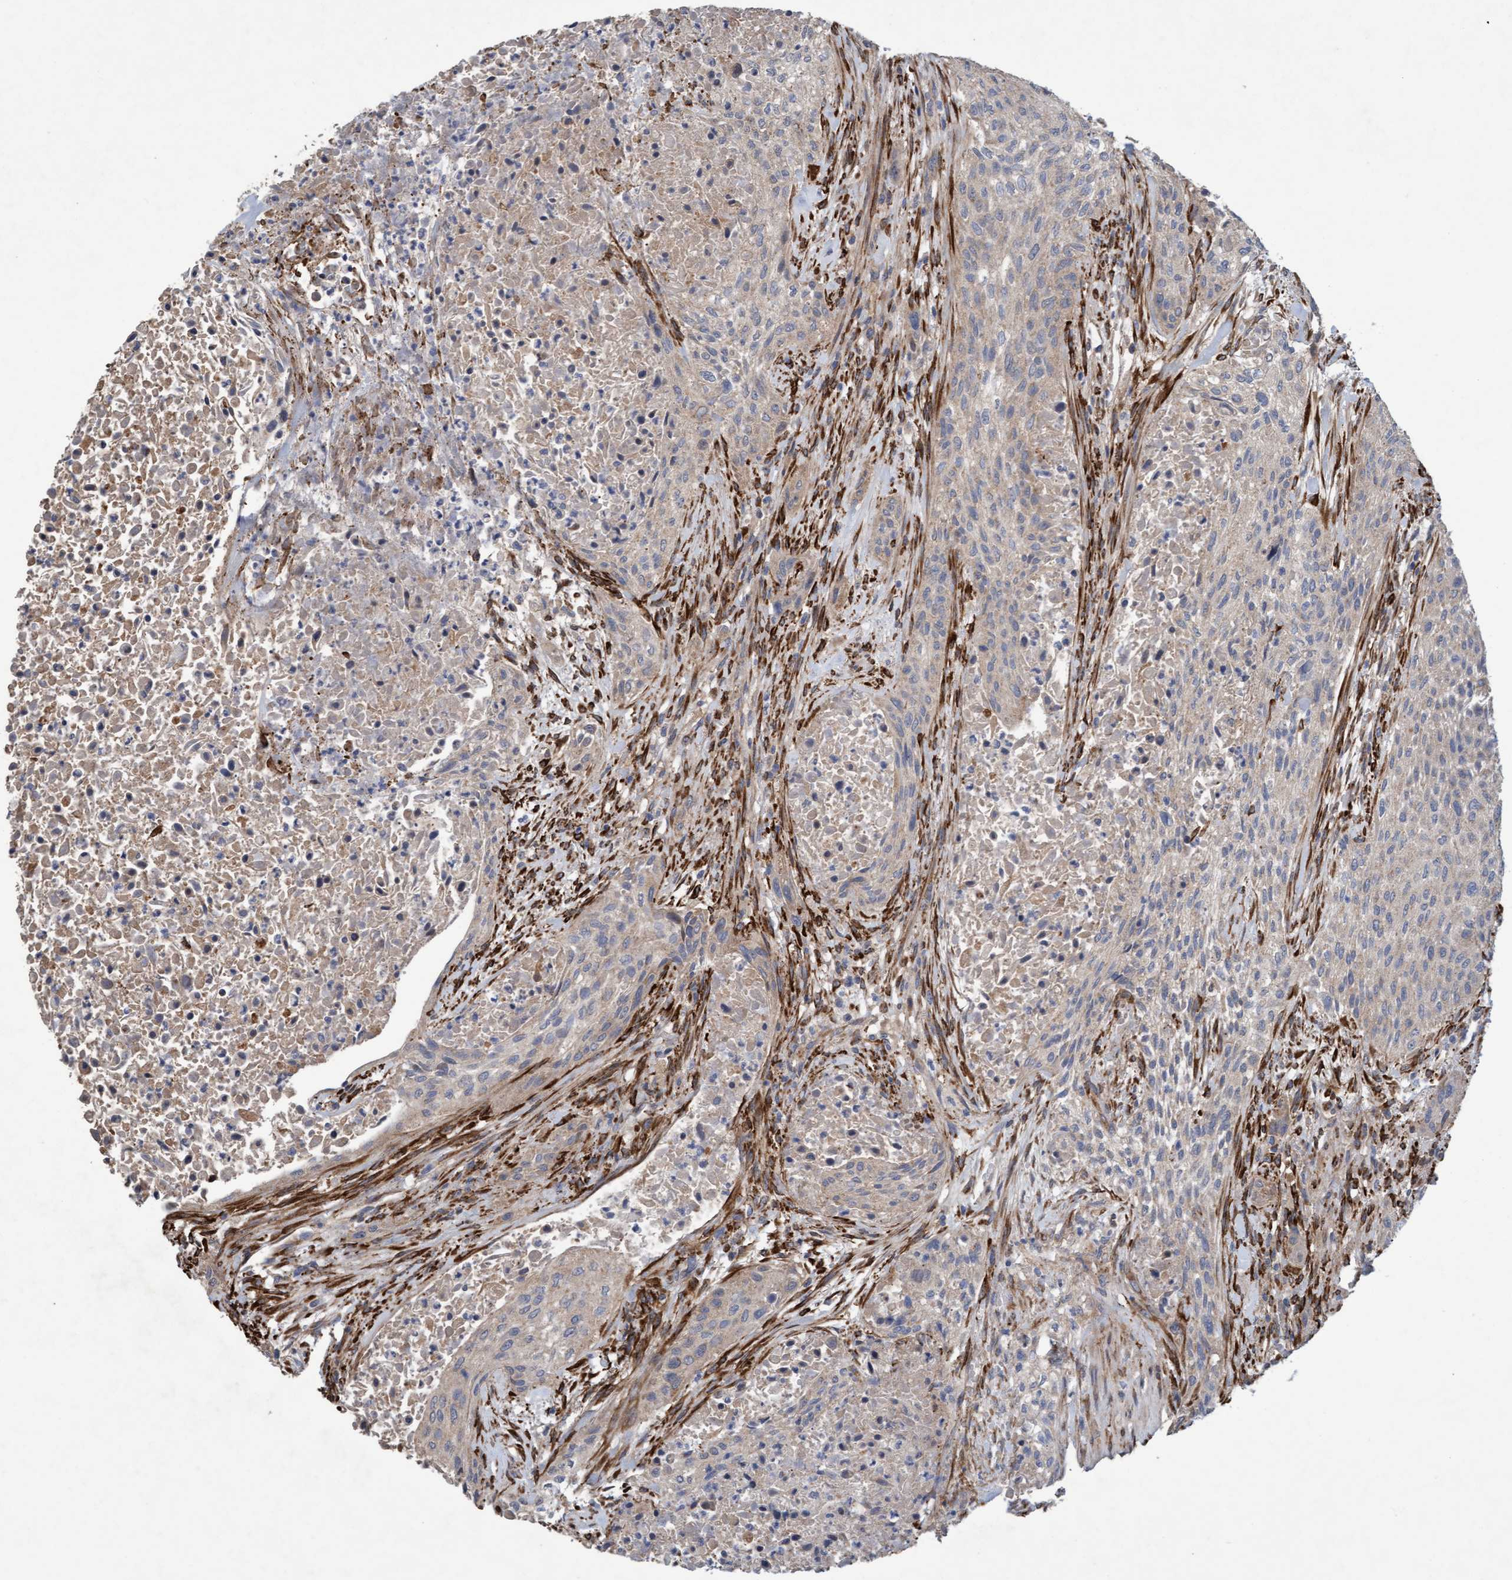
{"staining": {"intensity": "weak", "quantity": "<25%", "location": "cytoplasmic/membranous"}, "tissue": "urothelial cancer", "cell_type": "Tumor cells", "image_type": "cancer", "snomed": [{"axis": "morphology", "description": "Urothelial carcinoma, Low grade"}, {"axis": "morphology", "description": "Urothelial carcinoma, High grade"}, {"axis": "topography", "description": "Urinary bladder"}], "caption": "A photomicrograph of human urothelial carcinoma (low-grade) is negative for staining in tumor cells.", "gene": "DDHD2", "patient": {"sex": "male", "age": 35}}